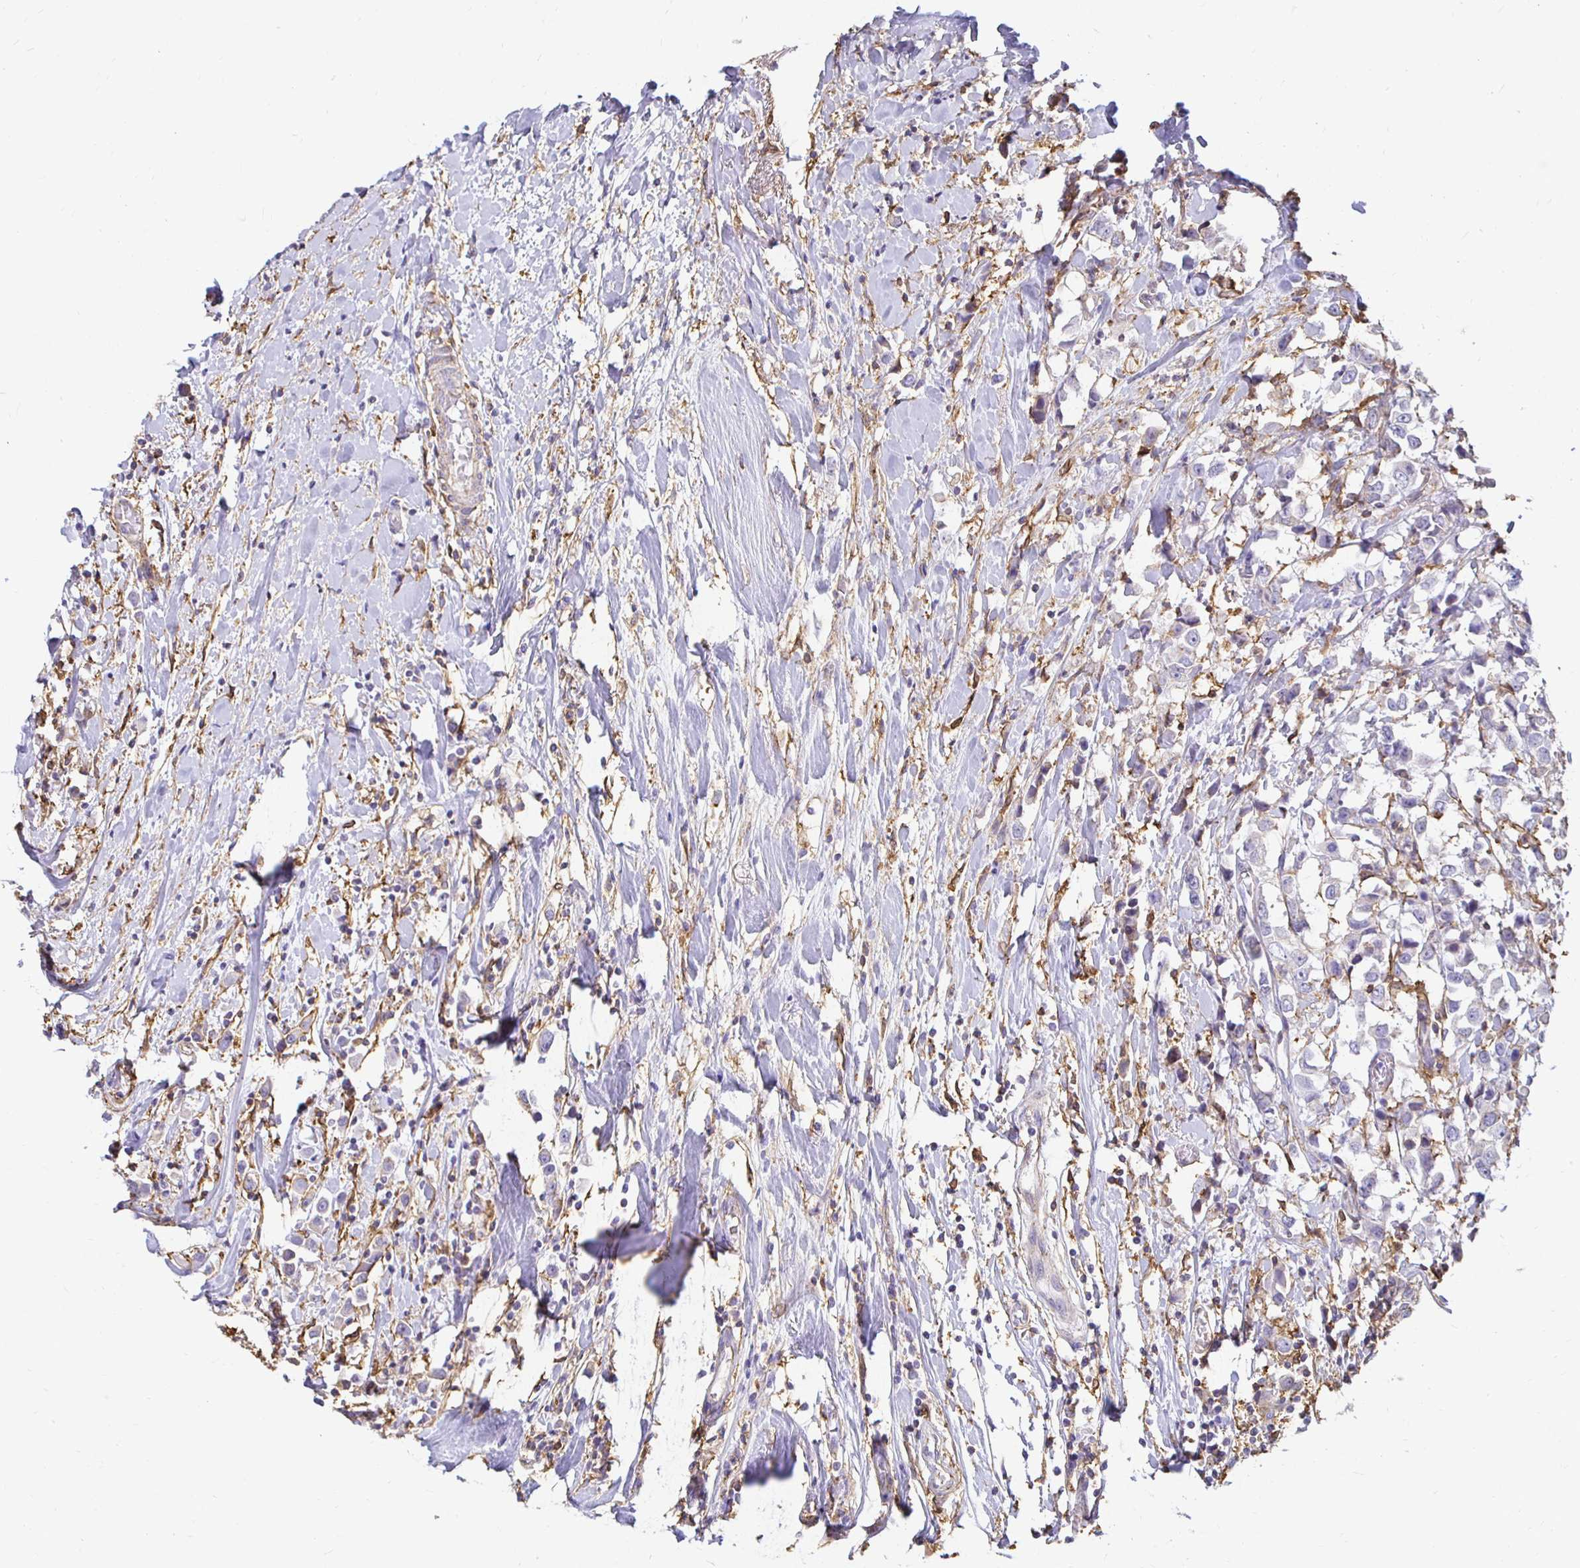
{"staining": {"intensity": "negative", "quantity": "none", "location": "none"}, "tissue": "breast cancer", "cell_type": "Tumor cells", "image_type": "cancer", "snomed": [{"axis": "morphology", "description": "Duct carcinoma"}, {"axis": "topography", "description": "Breast"}], "caption": "Immunohistochemistry photomicrograph of infiltrating ductal carcinoma (breast) stained for a protein (brown), which demonstrates no staining in tumor cells.", "gene": "TAS1R3", "patient": {"sex": "female", "age": 61}}